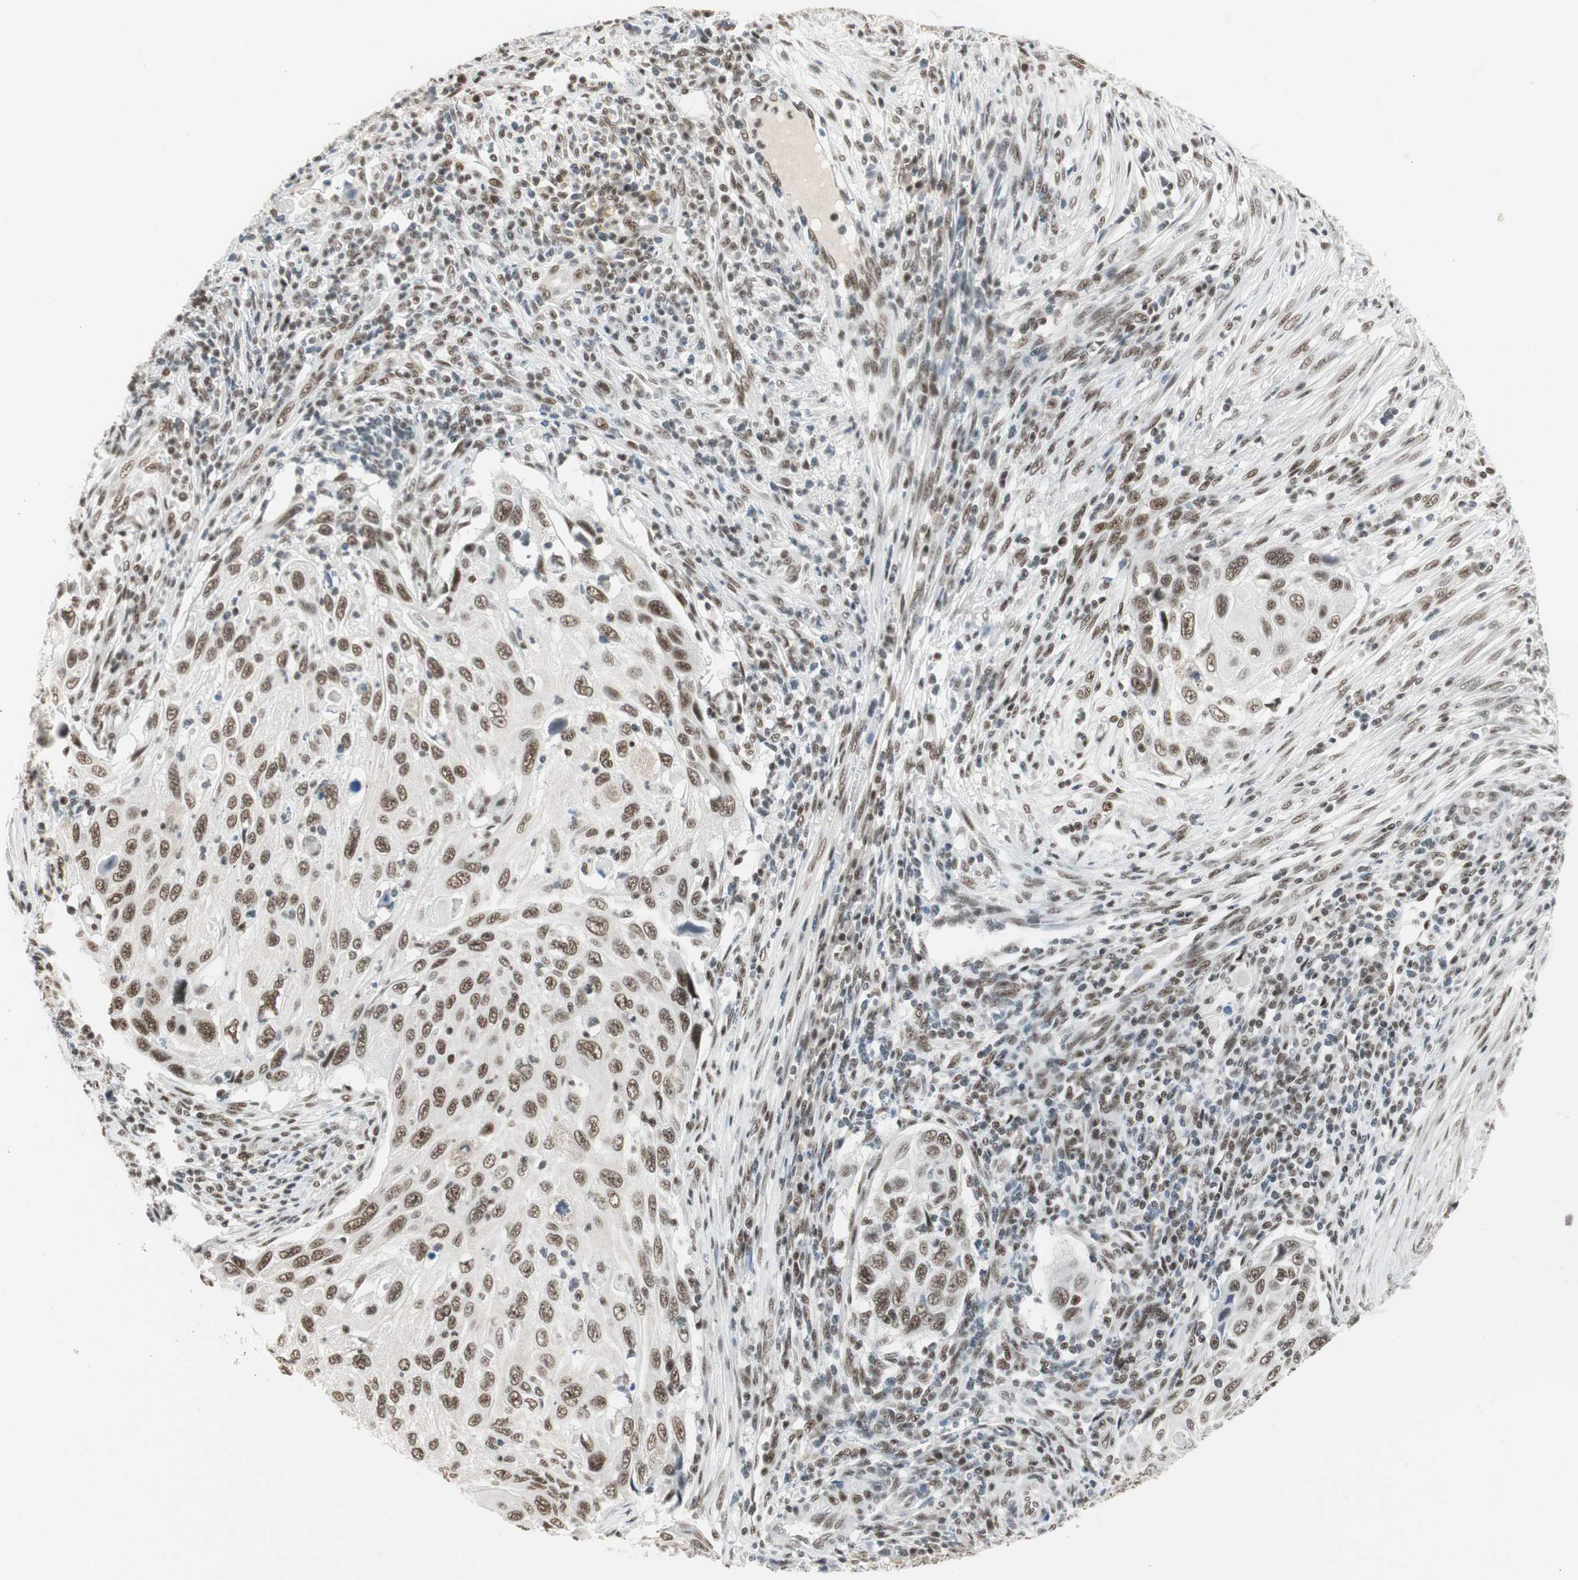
{"staining": {"intensity": "strong", "quantity": ">75%", "location": "nuclear"}, "tissue": "cervical cancer", "cell_type": "Tumor cells", "image_type": "cancer", "snomed": [{"axis": "morphology", "description": "Squamous cell carcinoma, NOS"}, {"axis": "topography", "description": "Cervix"}], "caption": "Protein staining by immunohistochemistry (IHC) demonstrates strong nuclear positivity in approximately >75% of tumor cells in cervical cancer (squamous cell carcinoma).", "gene": "RTF1", "patient": {"sex": "female", "age": 70}}